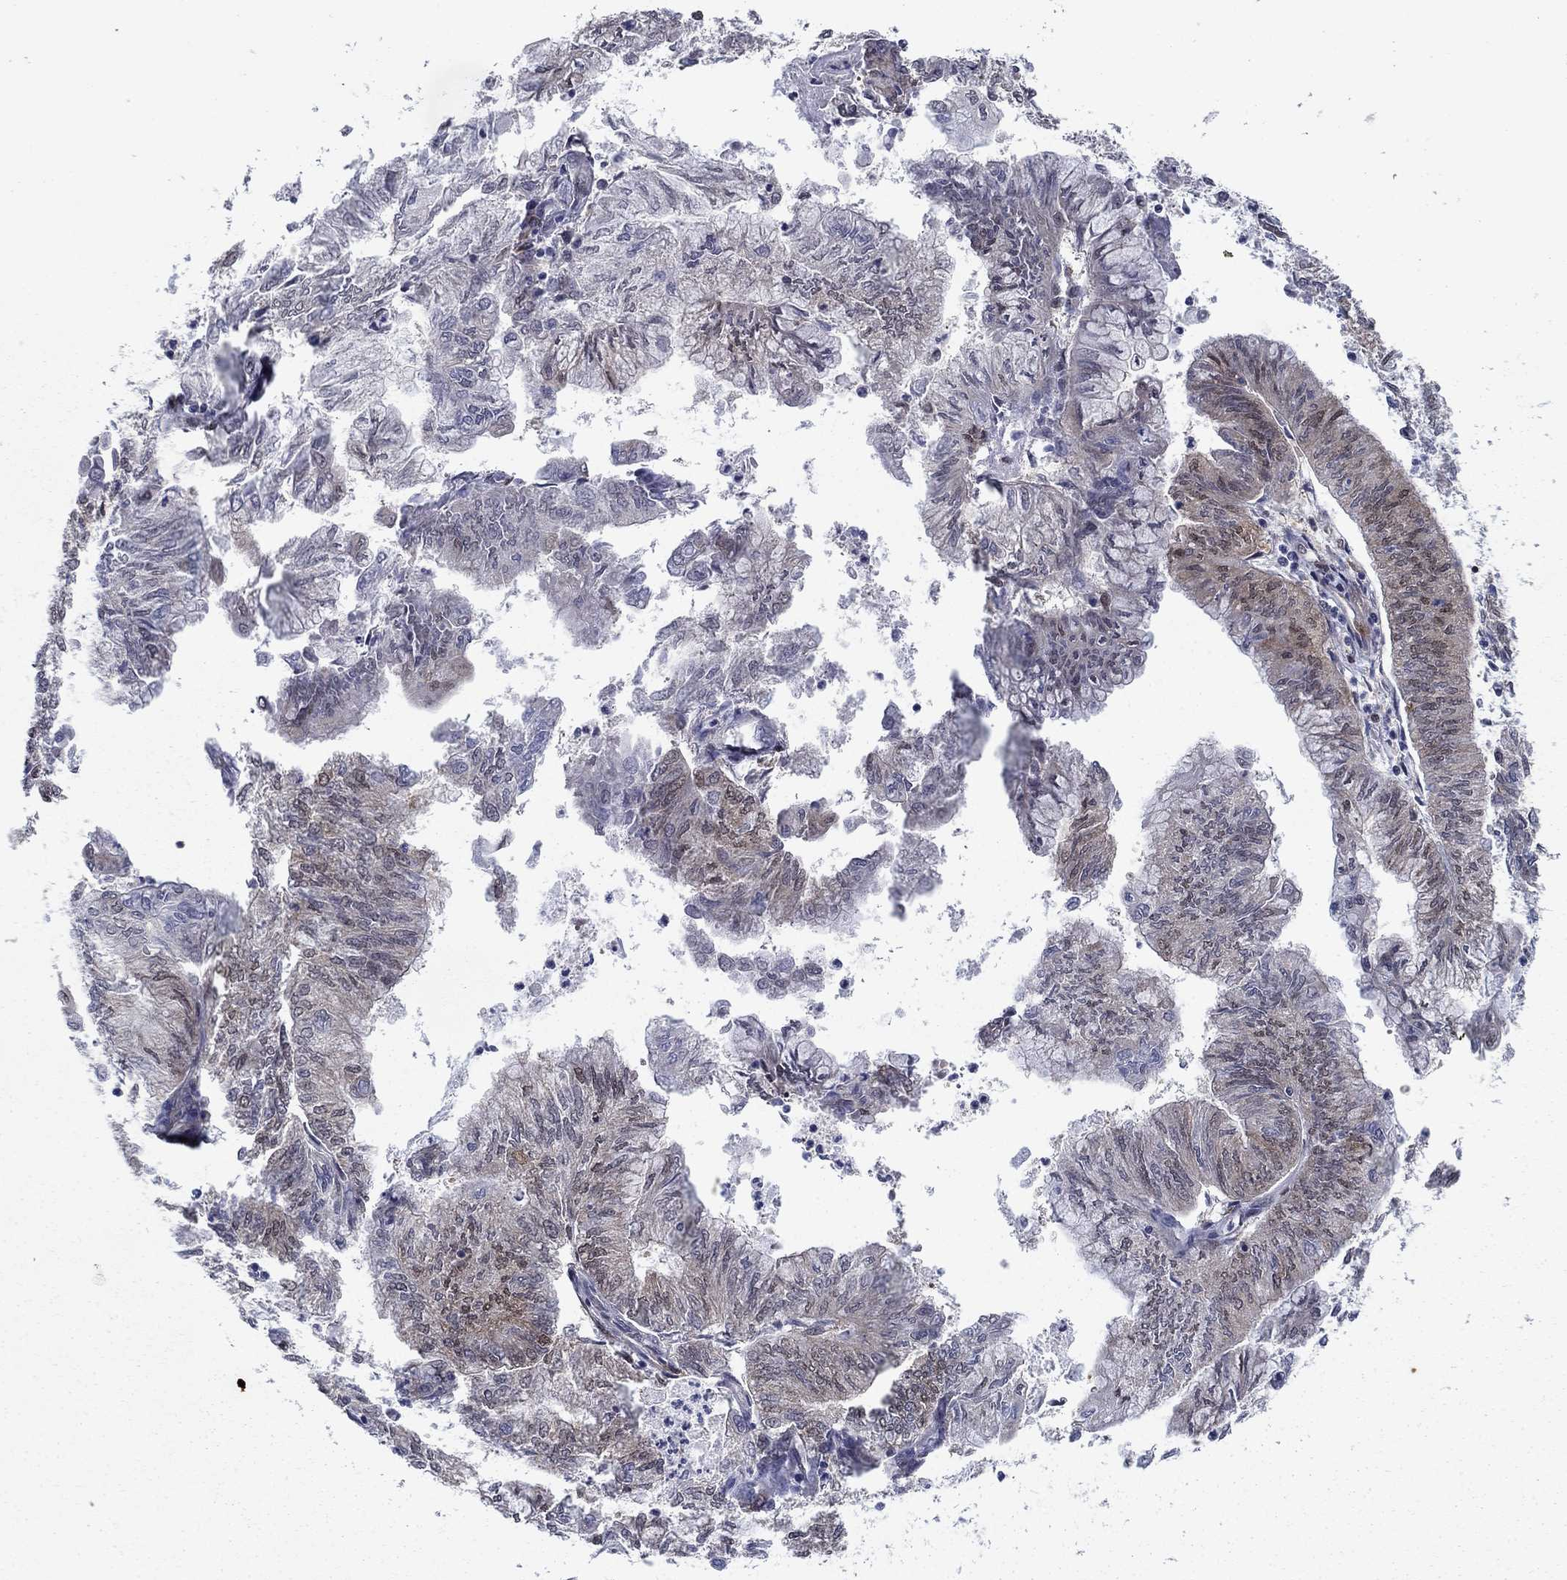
{"staining": {"intensity": "moderate", "quantity": "<25%", "location": "cytoplasmic/membranous"}, "tissue": "endometrial cancer", "cell_type": "Tumor cells", "image_type": "cancer", "snomed": [{"axis": "morphology", "description": "Adenocarcinoma, NOS"}, {"axis": "topography", "description": "Endometrium"}], "caption": "About <25% of tumor cells in human endometrial adenocarcinoma show moderate cytoplasmic/membranous protein positivity as visualized by brown immunohistochemical staining.", "gene": "FKBP4", "patient": {"sex": "female", "age": 59}}